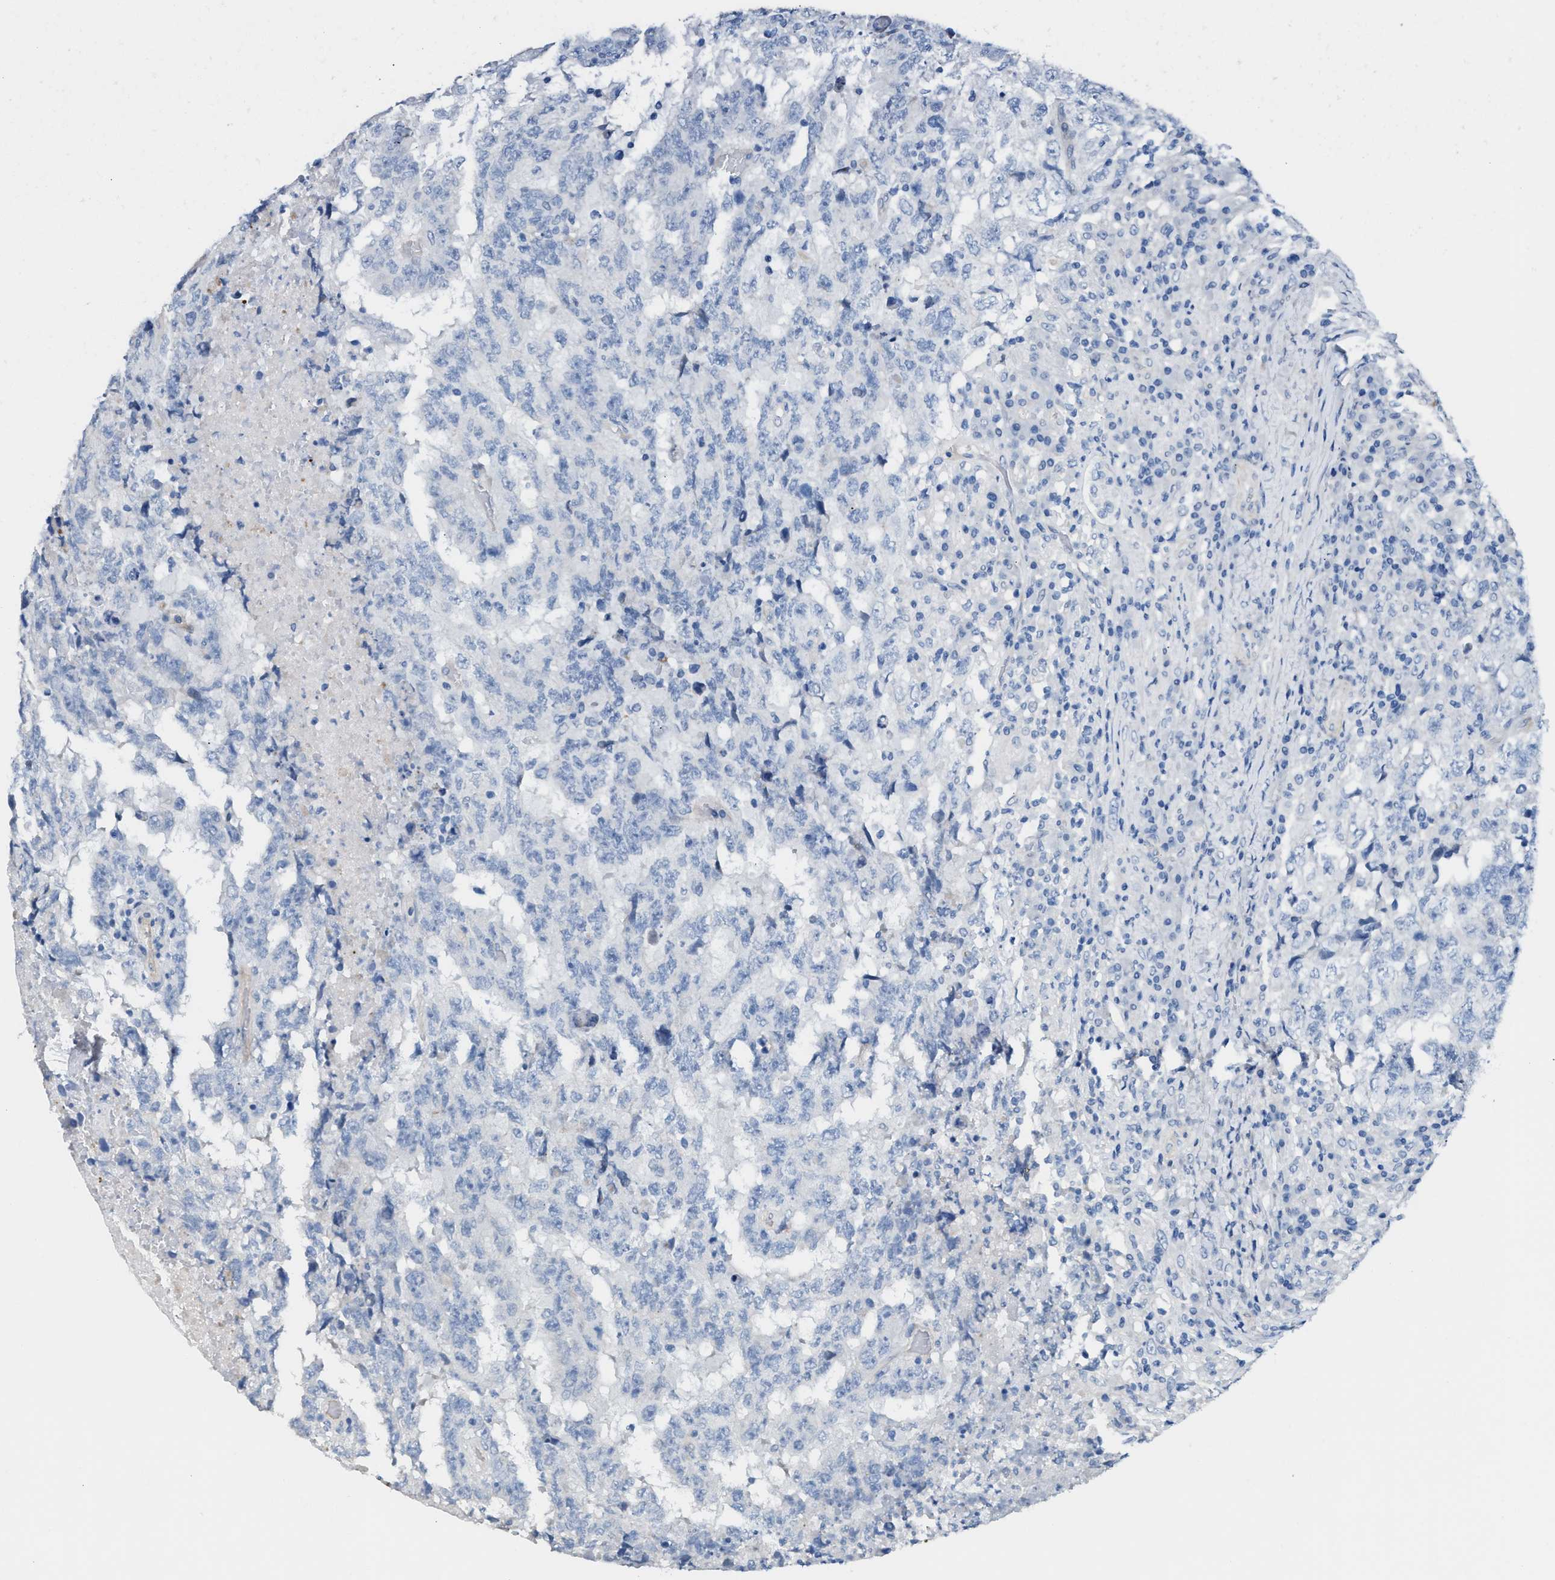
{"staining": {"intensity": "negative", "quantity": "none", "location": "none"}, "tissue": "testis cancer", "cell_type": "Tumor cells", "image_type": "cancer", "snomed": [{"axis": "morphology", "description": "Necrosis, NOS"}, {"axis": "morphology", "description": "Carcinoma, Embryonal, NOS"}, {"axis": "topography", "description": "Testis"}], "caption": "Testis cancer stained for a protein using IHC exhibits no expression tumor cells.", "gene": "MPP3", "patient": {"sex": "male", "age": 19}}